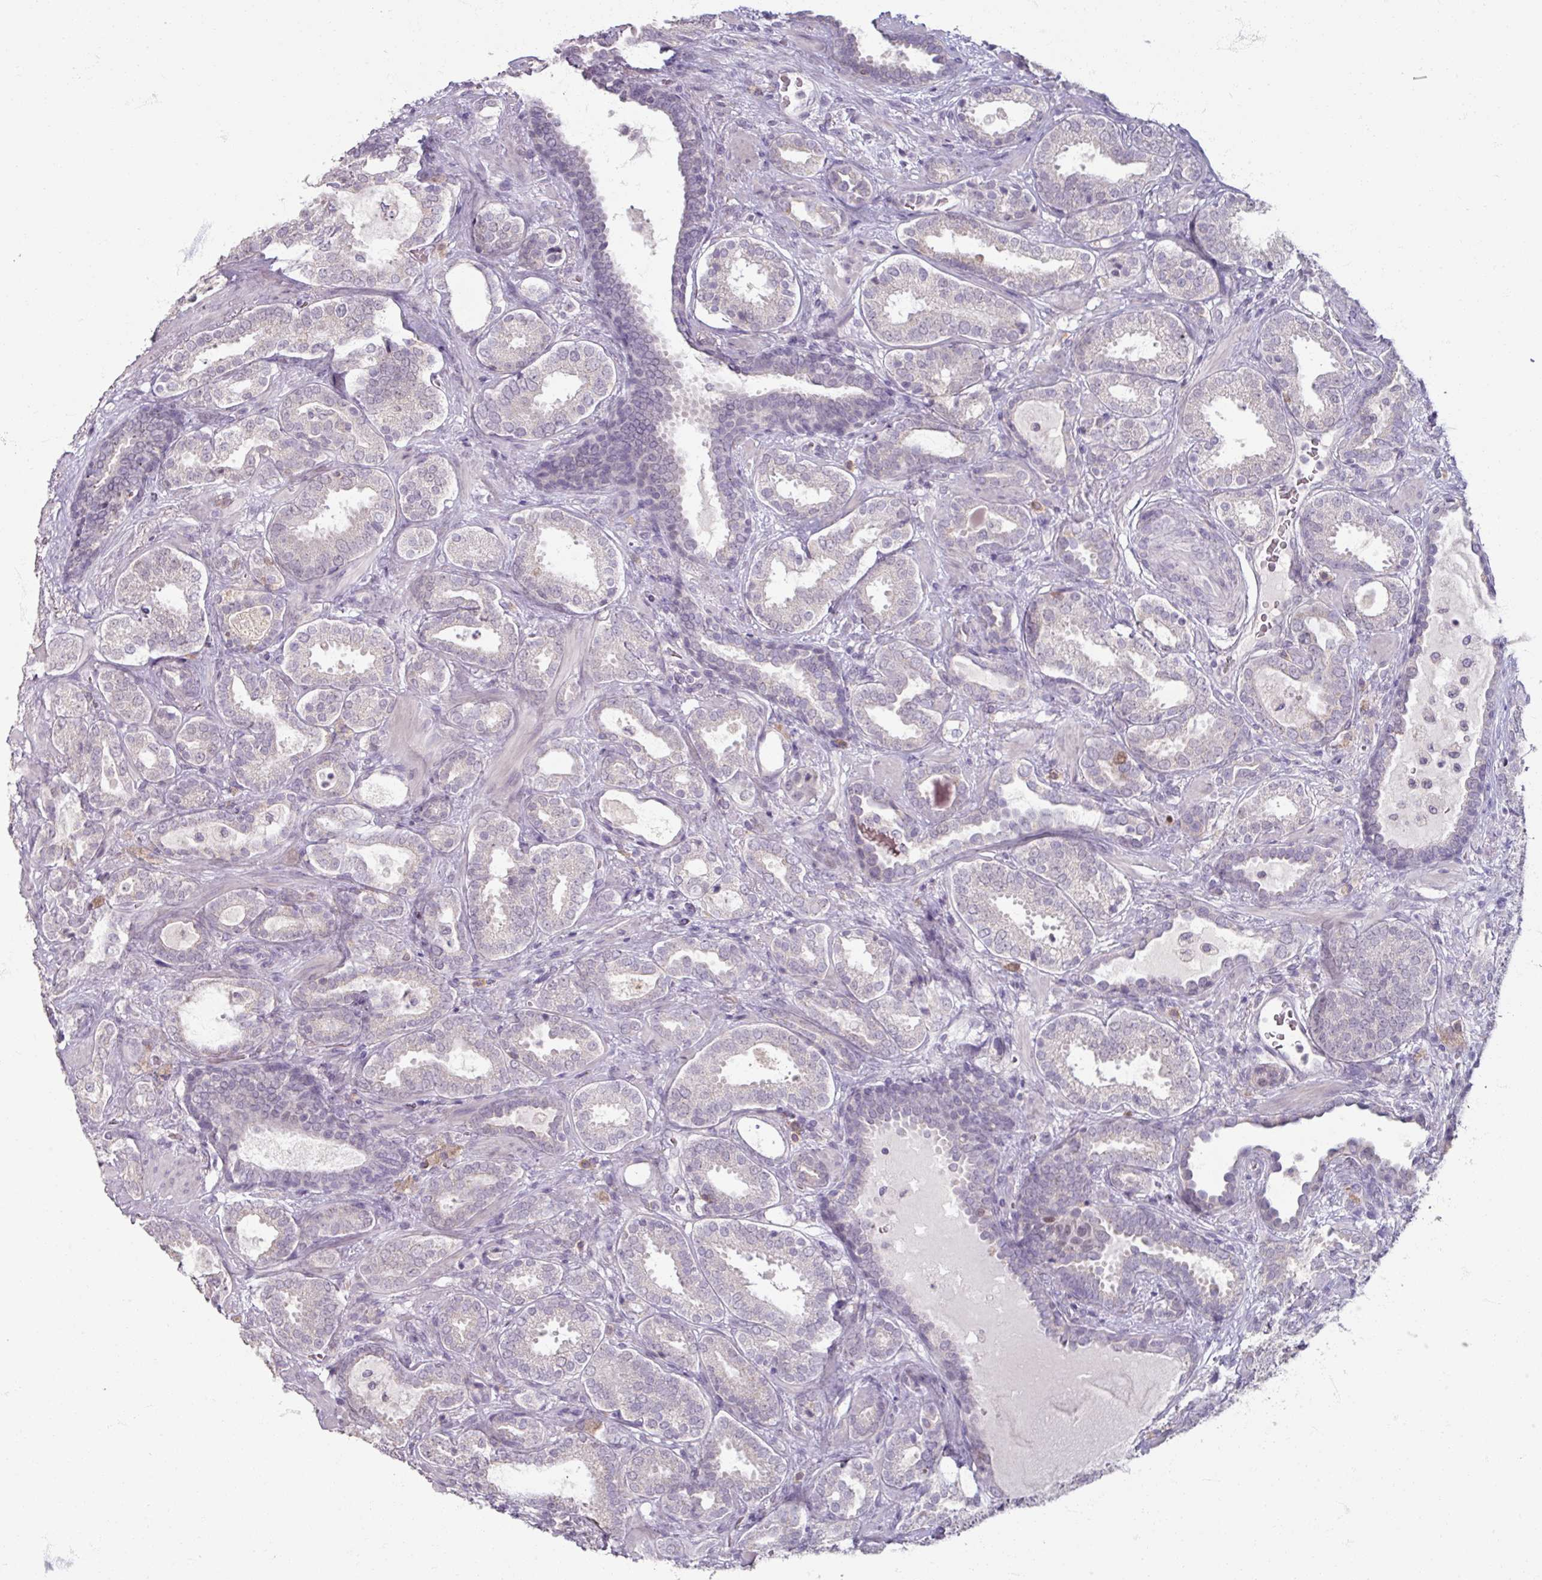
{"staining": {"intensity": "negative", "quantity": "none", "location": "none"}, "tissue": "prostate cancer", "cell_type": "Tumor cells", "image_type": "cancer", "snomed": [{"axis": "morphology", "description": "Adenocarcinoma, High grade"}, {"axis": "topography", "description": "Prostate"}], "caption": "Immunohistochemistry photomicrograph of prostate cancer stained for a protein (brown), which demonstrates no expression in tumor cells. The staining is performed using DAB (3,3'-diaminobenzidine) brown chromogen with nuclei counter-stained in using hematoxylin.", "gene": "SOX11", "patient": {"sex": "male", "age": 65}}